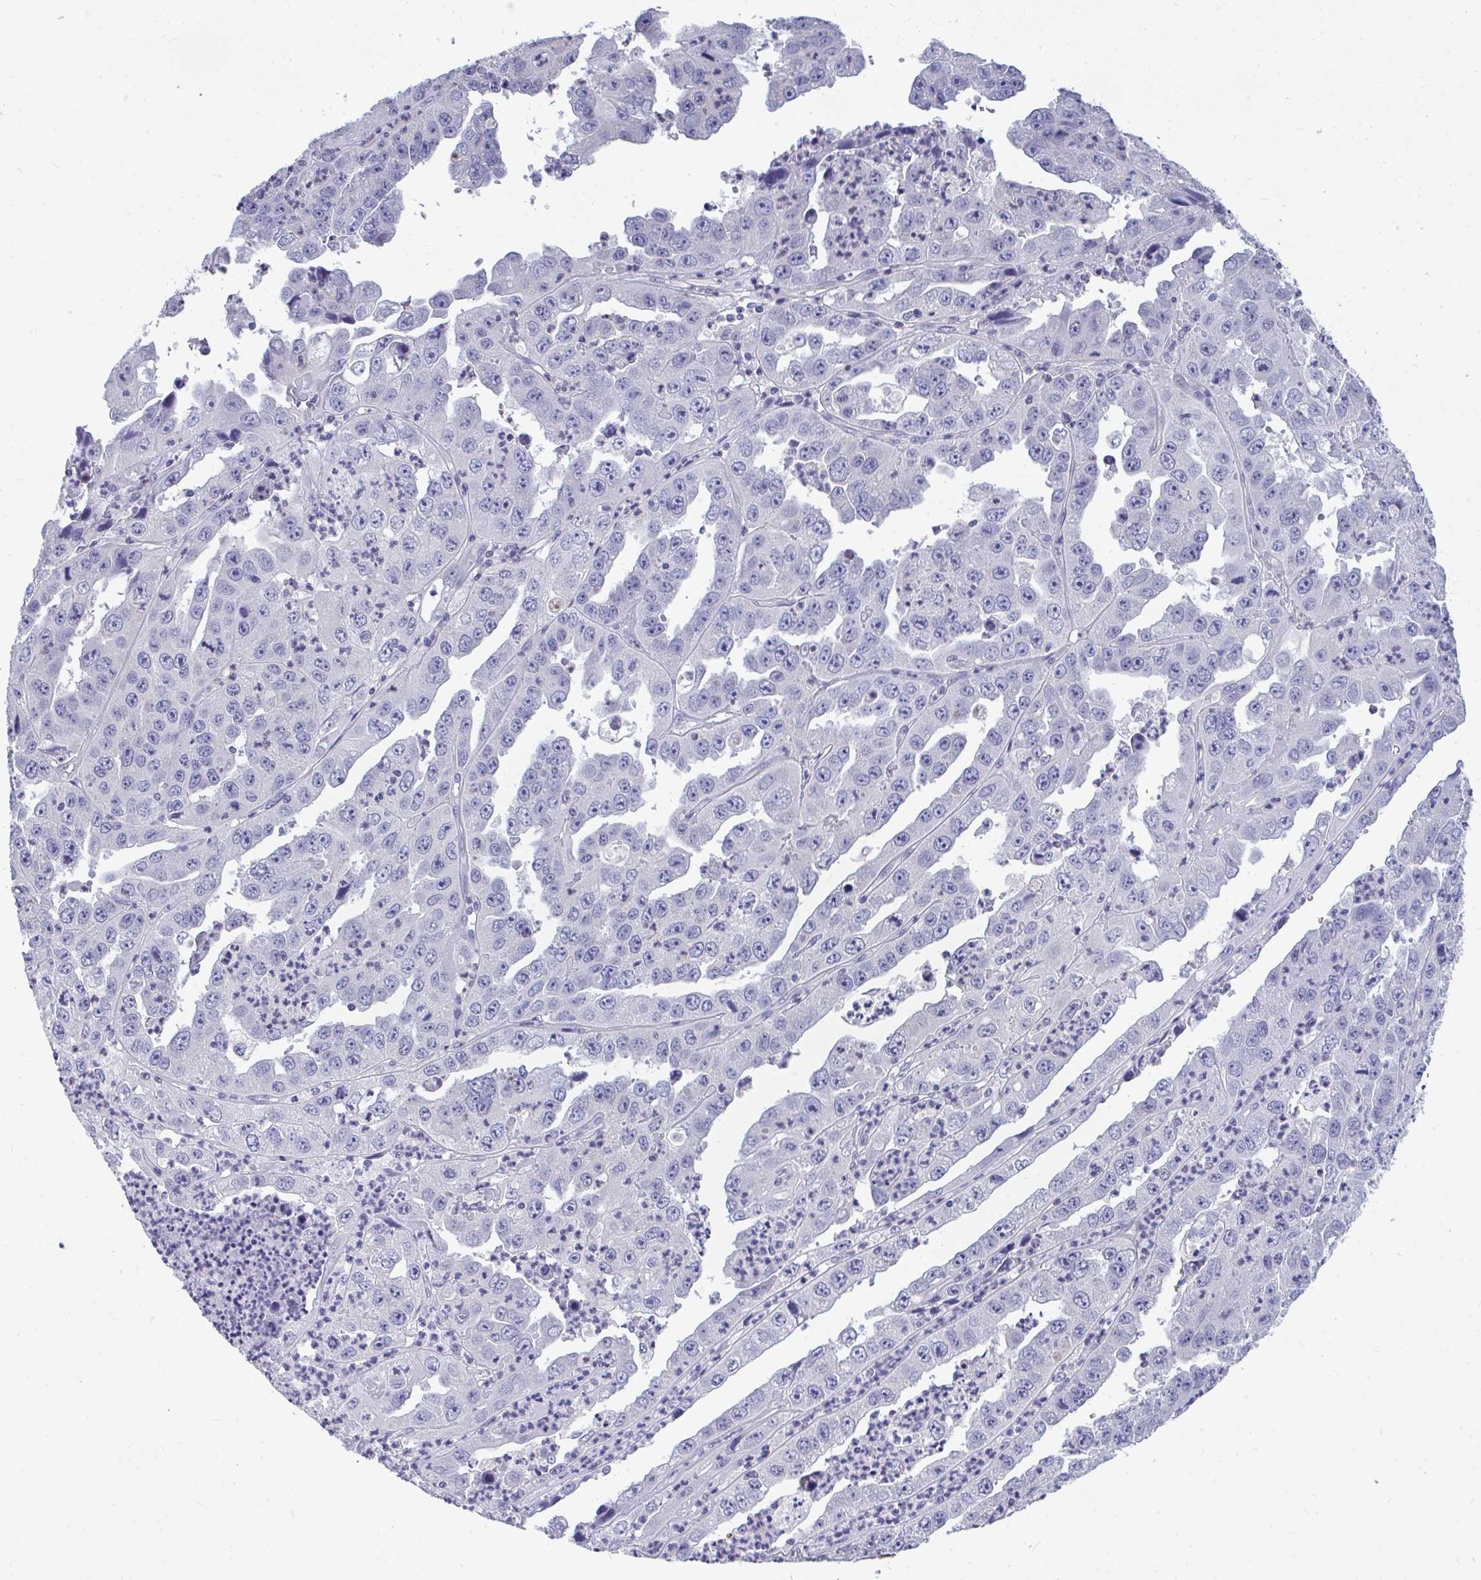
{"staining": {"intensity": "negative", "quantity": "none", "location": "none"}, "tissue": "endometrial cancer", "cell_type": "Tumor cells", "image_type": "cancer", "snomed": [{"axis": "morphology", "description": "Adenocarcinoma, NOS"}, {"axis": "topography", "description": "Uterus"}], "caption": "The photomicrograph reveals no significant staining in tumor cells of endometrial cancer.", "gene": "PIGK", "patient": {"sex": "female", "age": 62}}